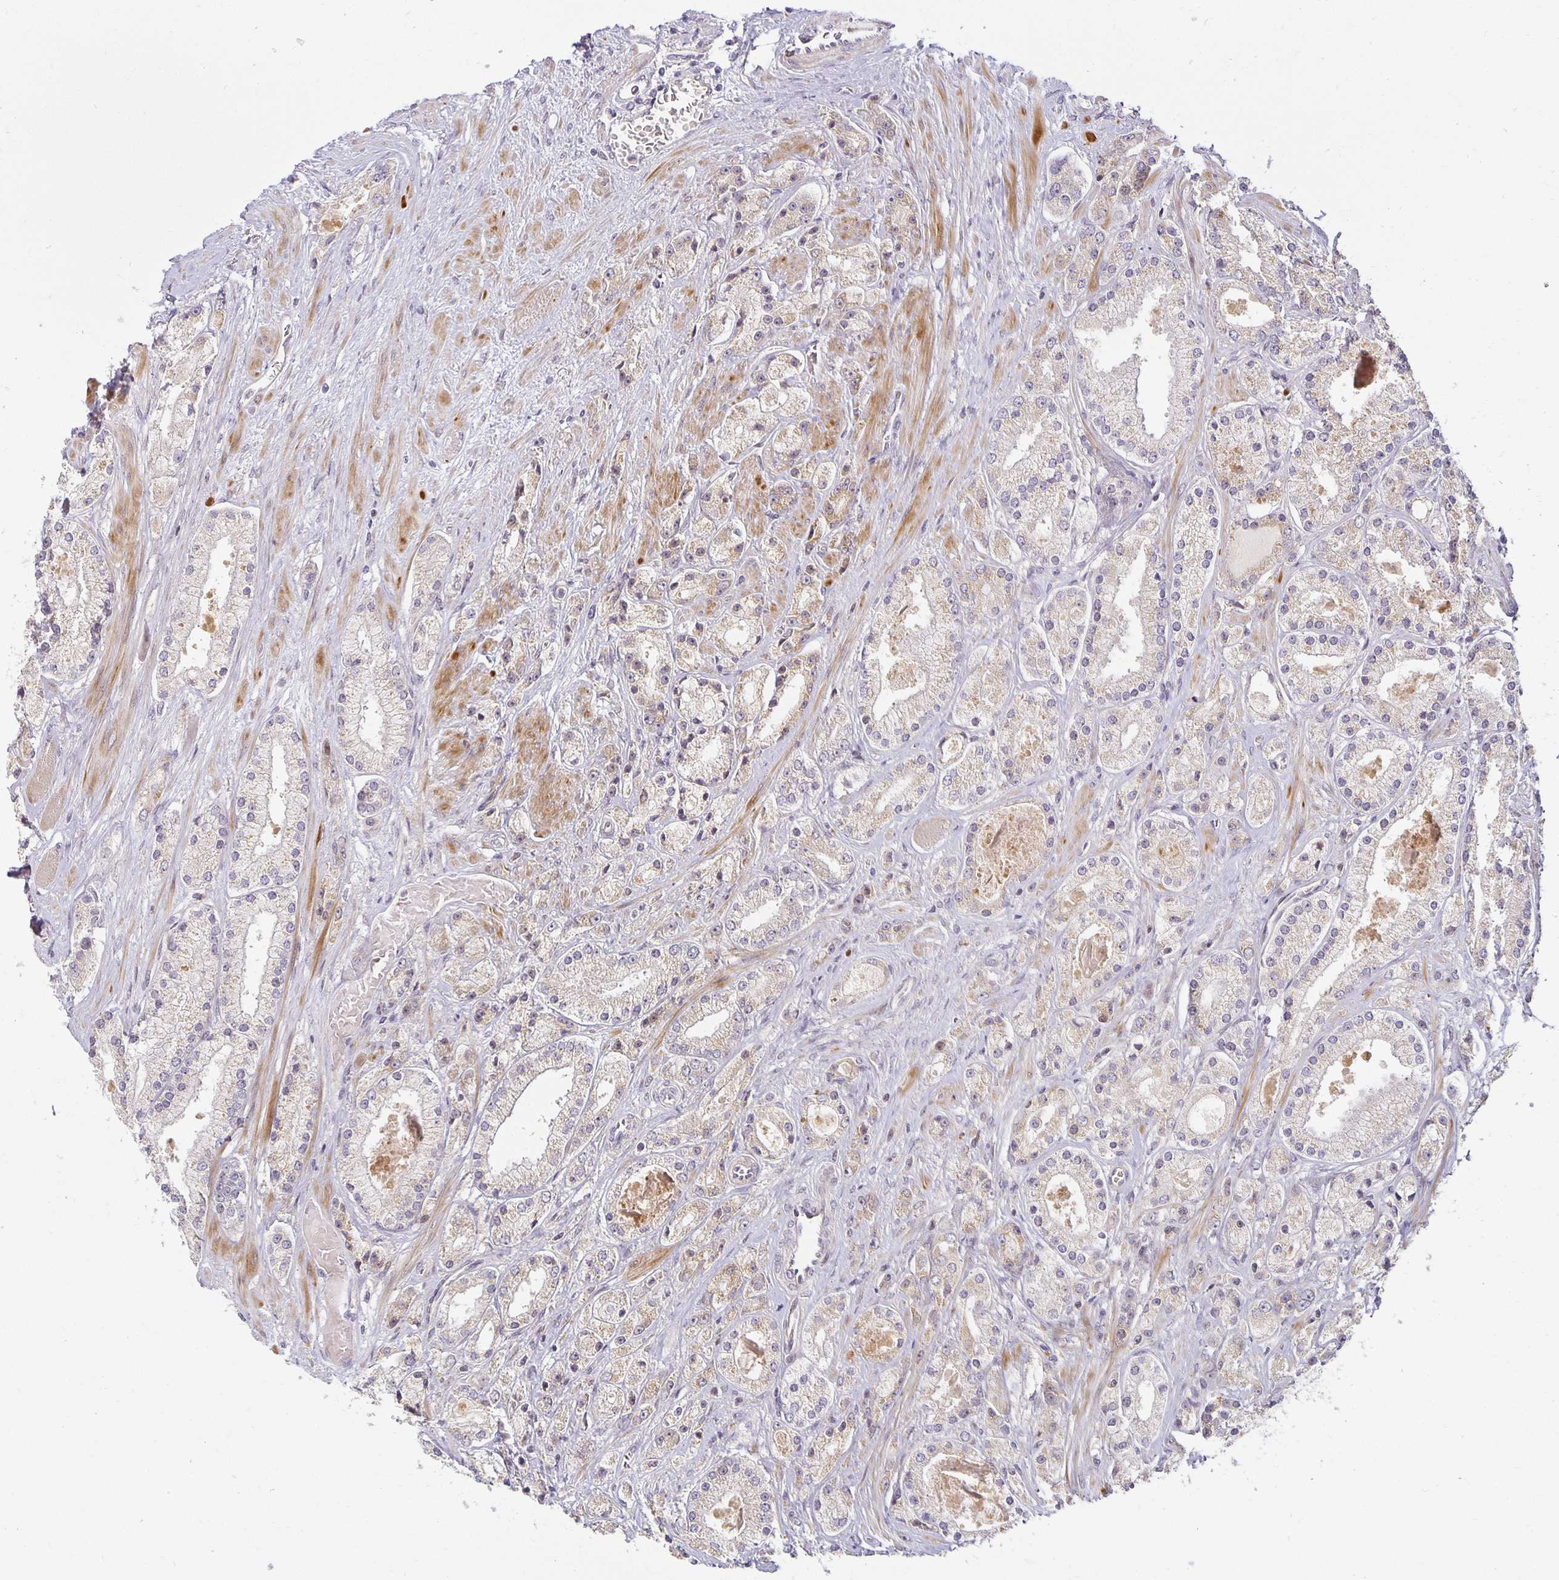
{"staining": {"intensity": "weak", "quantity": "<25%", "location": "cytoplasmic/membranous"}, "tissue": "prostate cancer", "cell_type": "Tumor cells", "image_type": "cancer", "snomed": [{"axis": "morphology", "description": "Adenocarcinoma, High grade"}, {"axis": "topography", "description": "Prostate"}], "caption": "Tumor cells are negative for brown protein staining in prostate cancer (high-grade adenocarcinoma).", "gene": "EHF", "patient": {"sex": "male", "age": 67}}